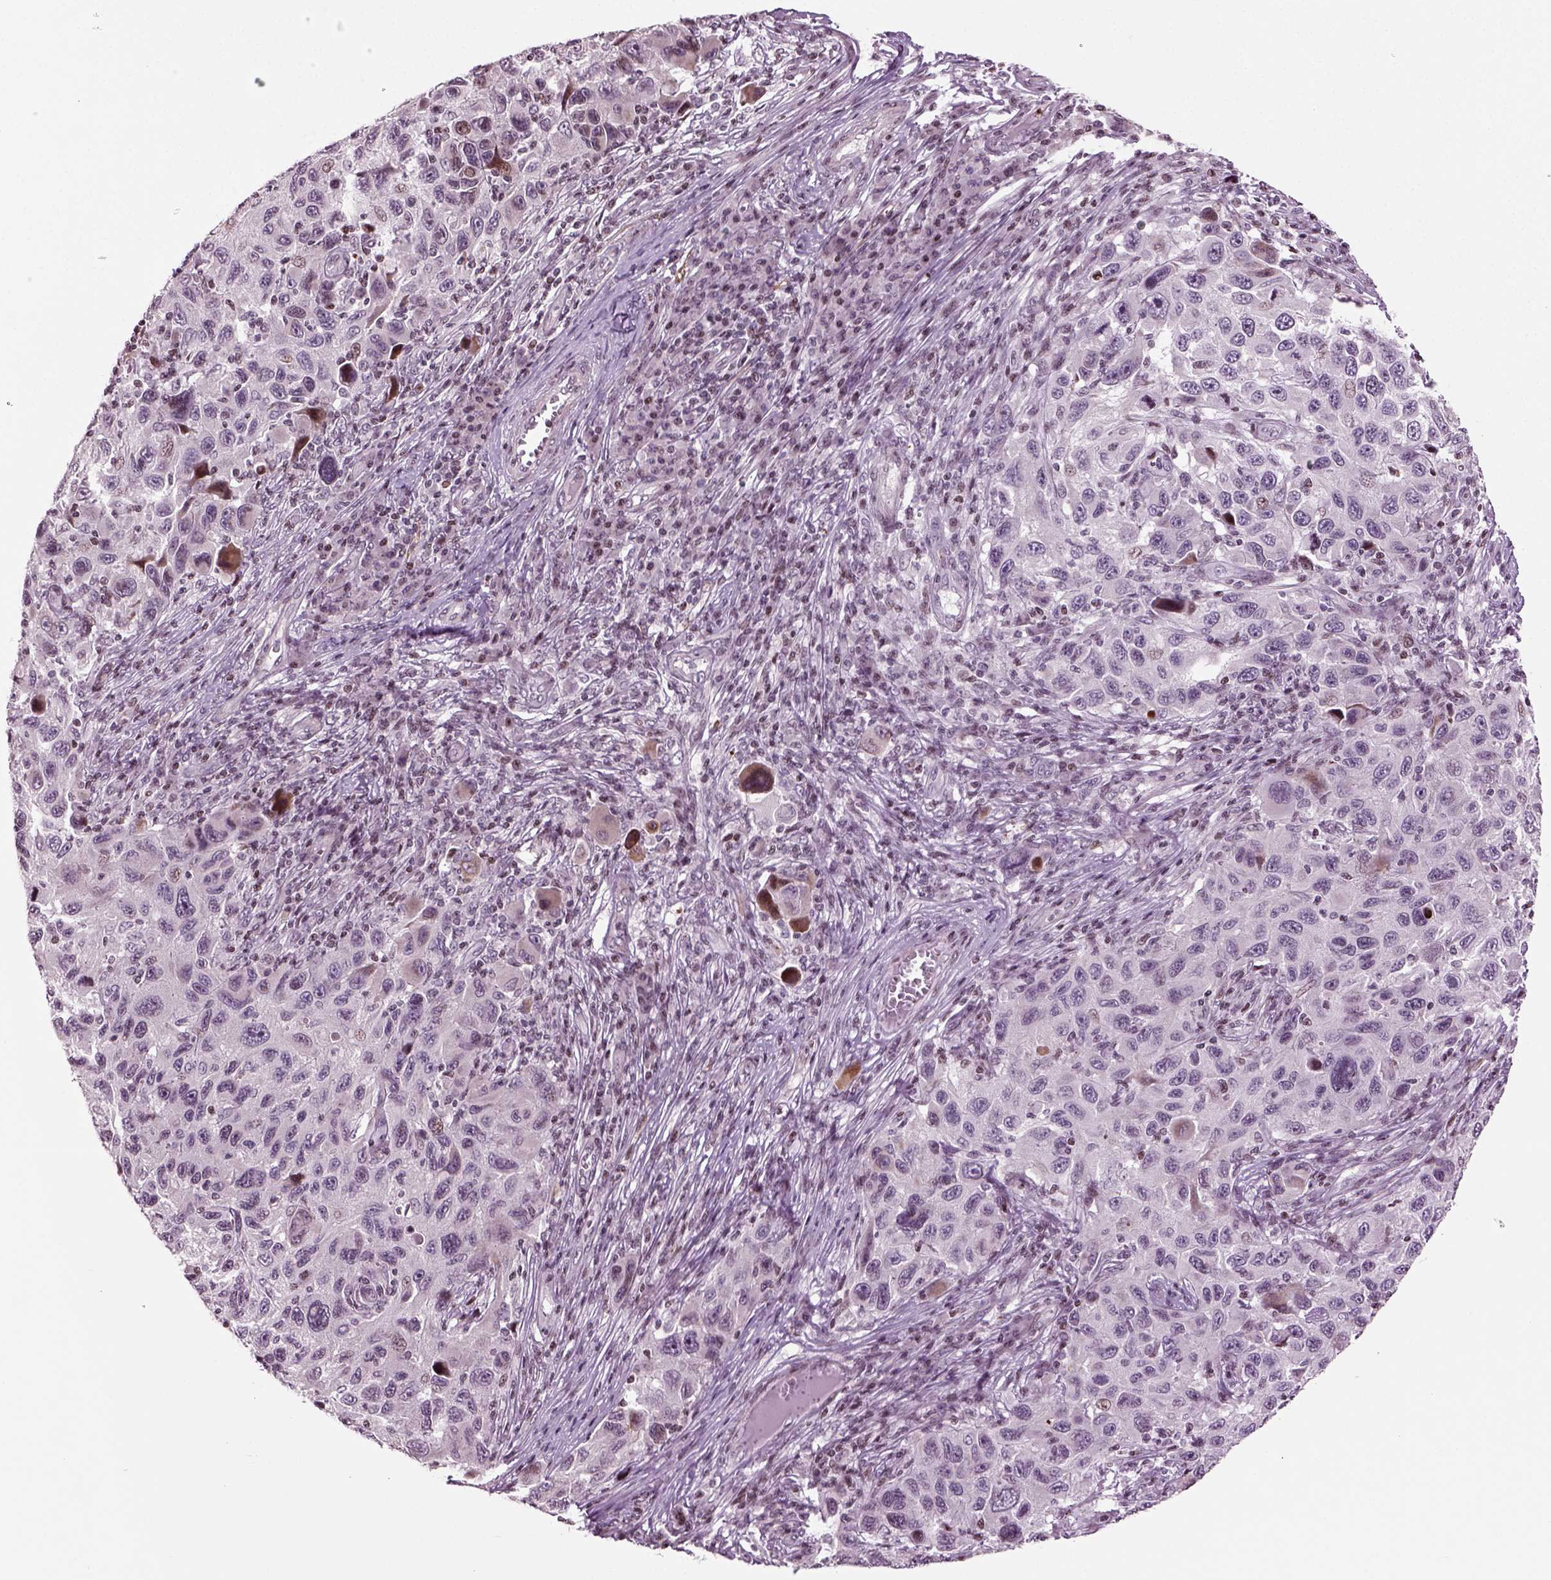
{"staining": {"intensity": "weak", "quantity": "<25%", "location": "nuclear"}, "tissue": "melanoma", "cell_type": "Tumor cells", "image_type": "cancer", "snomed": [{"axis": "morphology", "description": "Malignant melanoma, NOS"}, {"axis": "topography", "description": "Skin"}], "caption": "Immunohistochemistry (IHC) histopathology image of neoplastic tissue: human melanoma stained with DAB (3,3'-diaminobenzidine) demonstrates no significant protein expression in tumor cells.", "gene": "HEYL", "patient": {"sex": "male", "age": 53}}